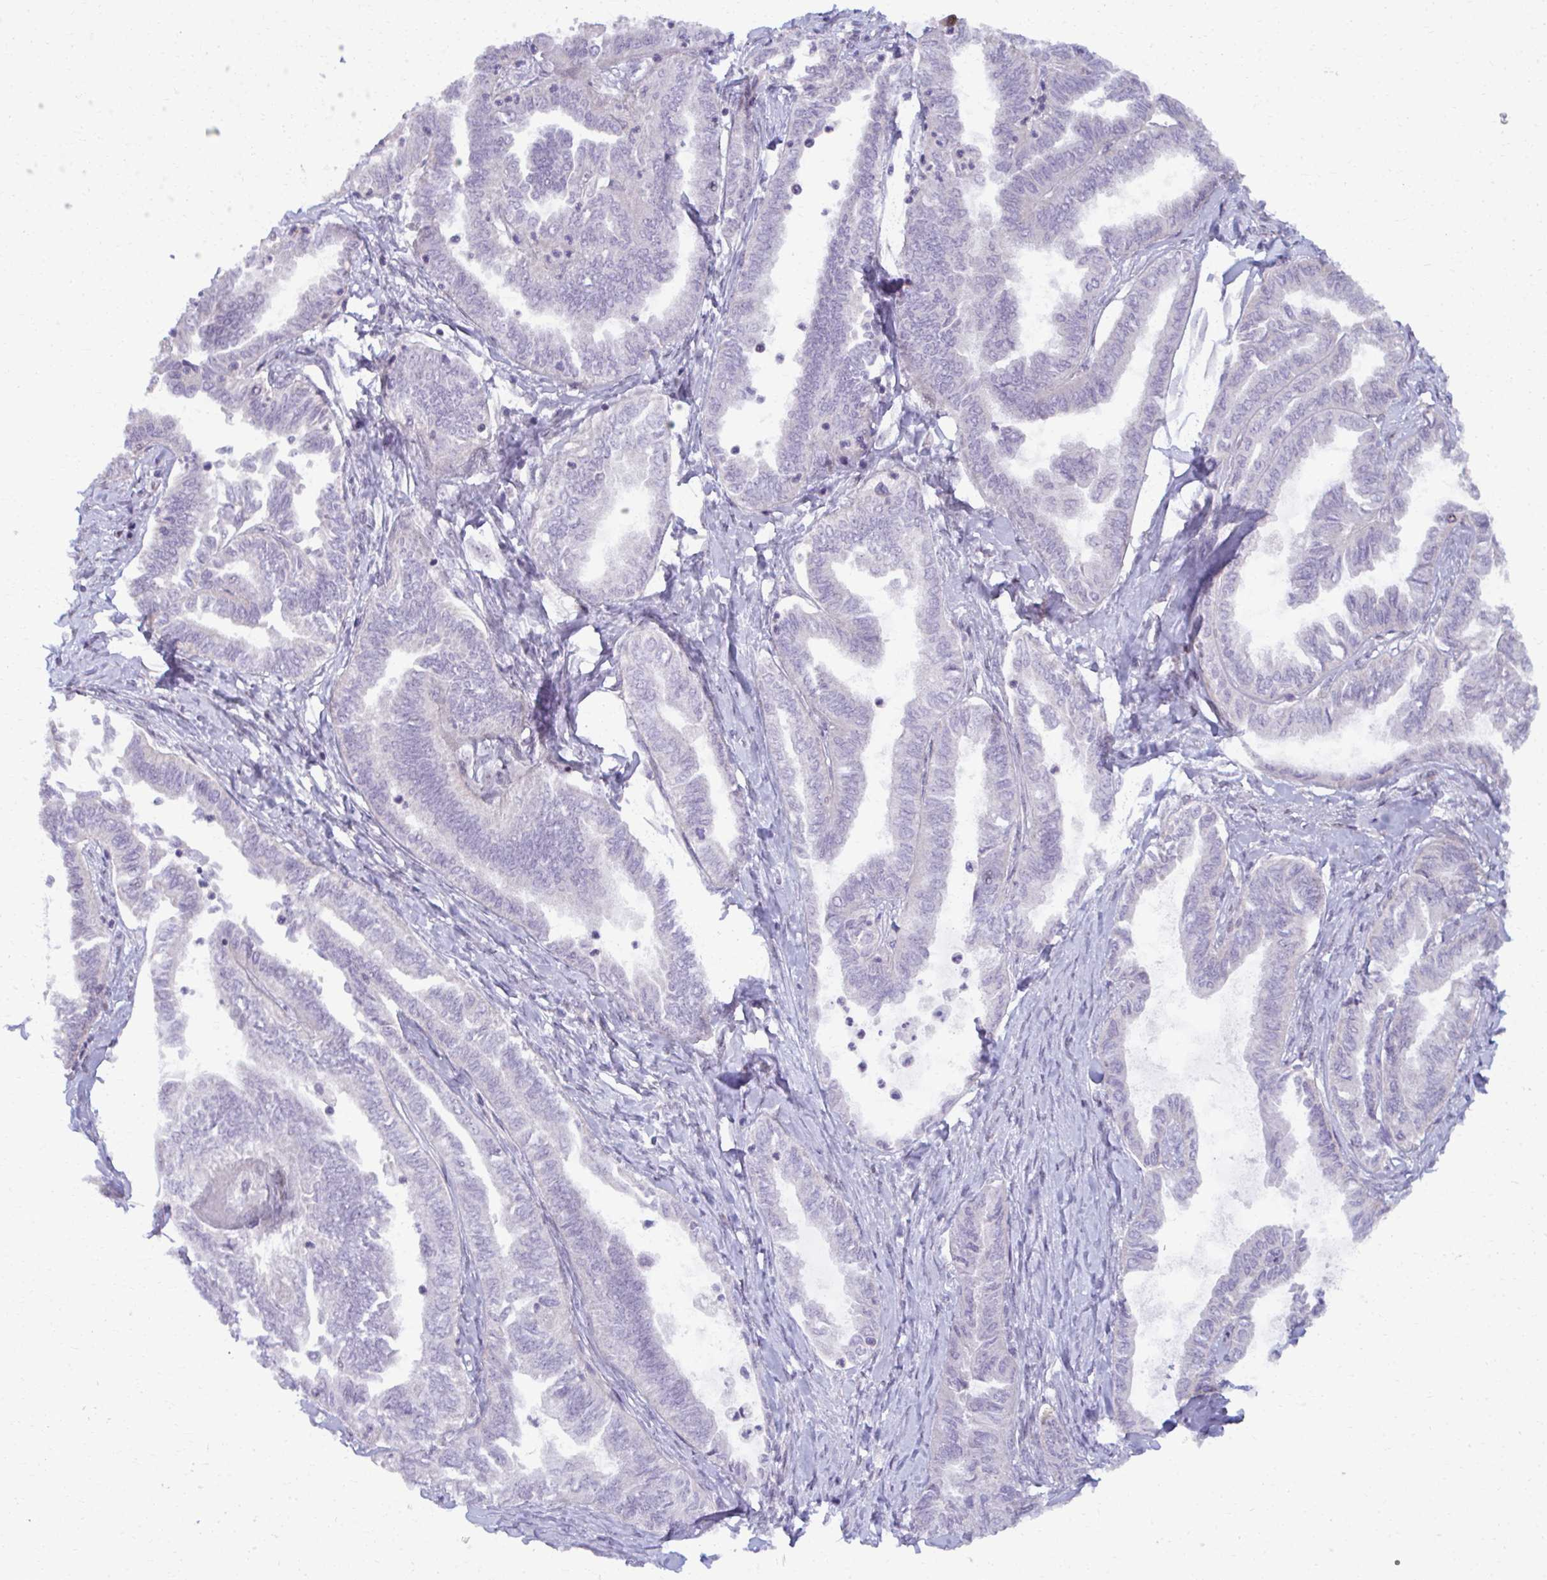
{"staining": {"intensity": "negative", "quantity": "none", "location": "none"}, "tissue": "ovarian cancer", "cell_type": "Tumor cells", "image_type": "cancer", "snomed": [{"axis": "morphology", "description": "Carcinoma, endometroid"}, {"axis": "topography", "description": "Ovary"}], "caption": "Tumor cells show no significant positivity in ovarian cancer.", "gene": "MAF1", "patient": {"sex": "female", "age": 70}}